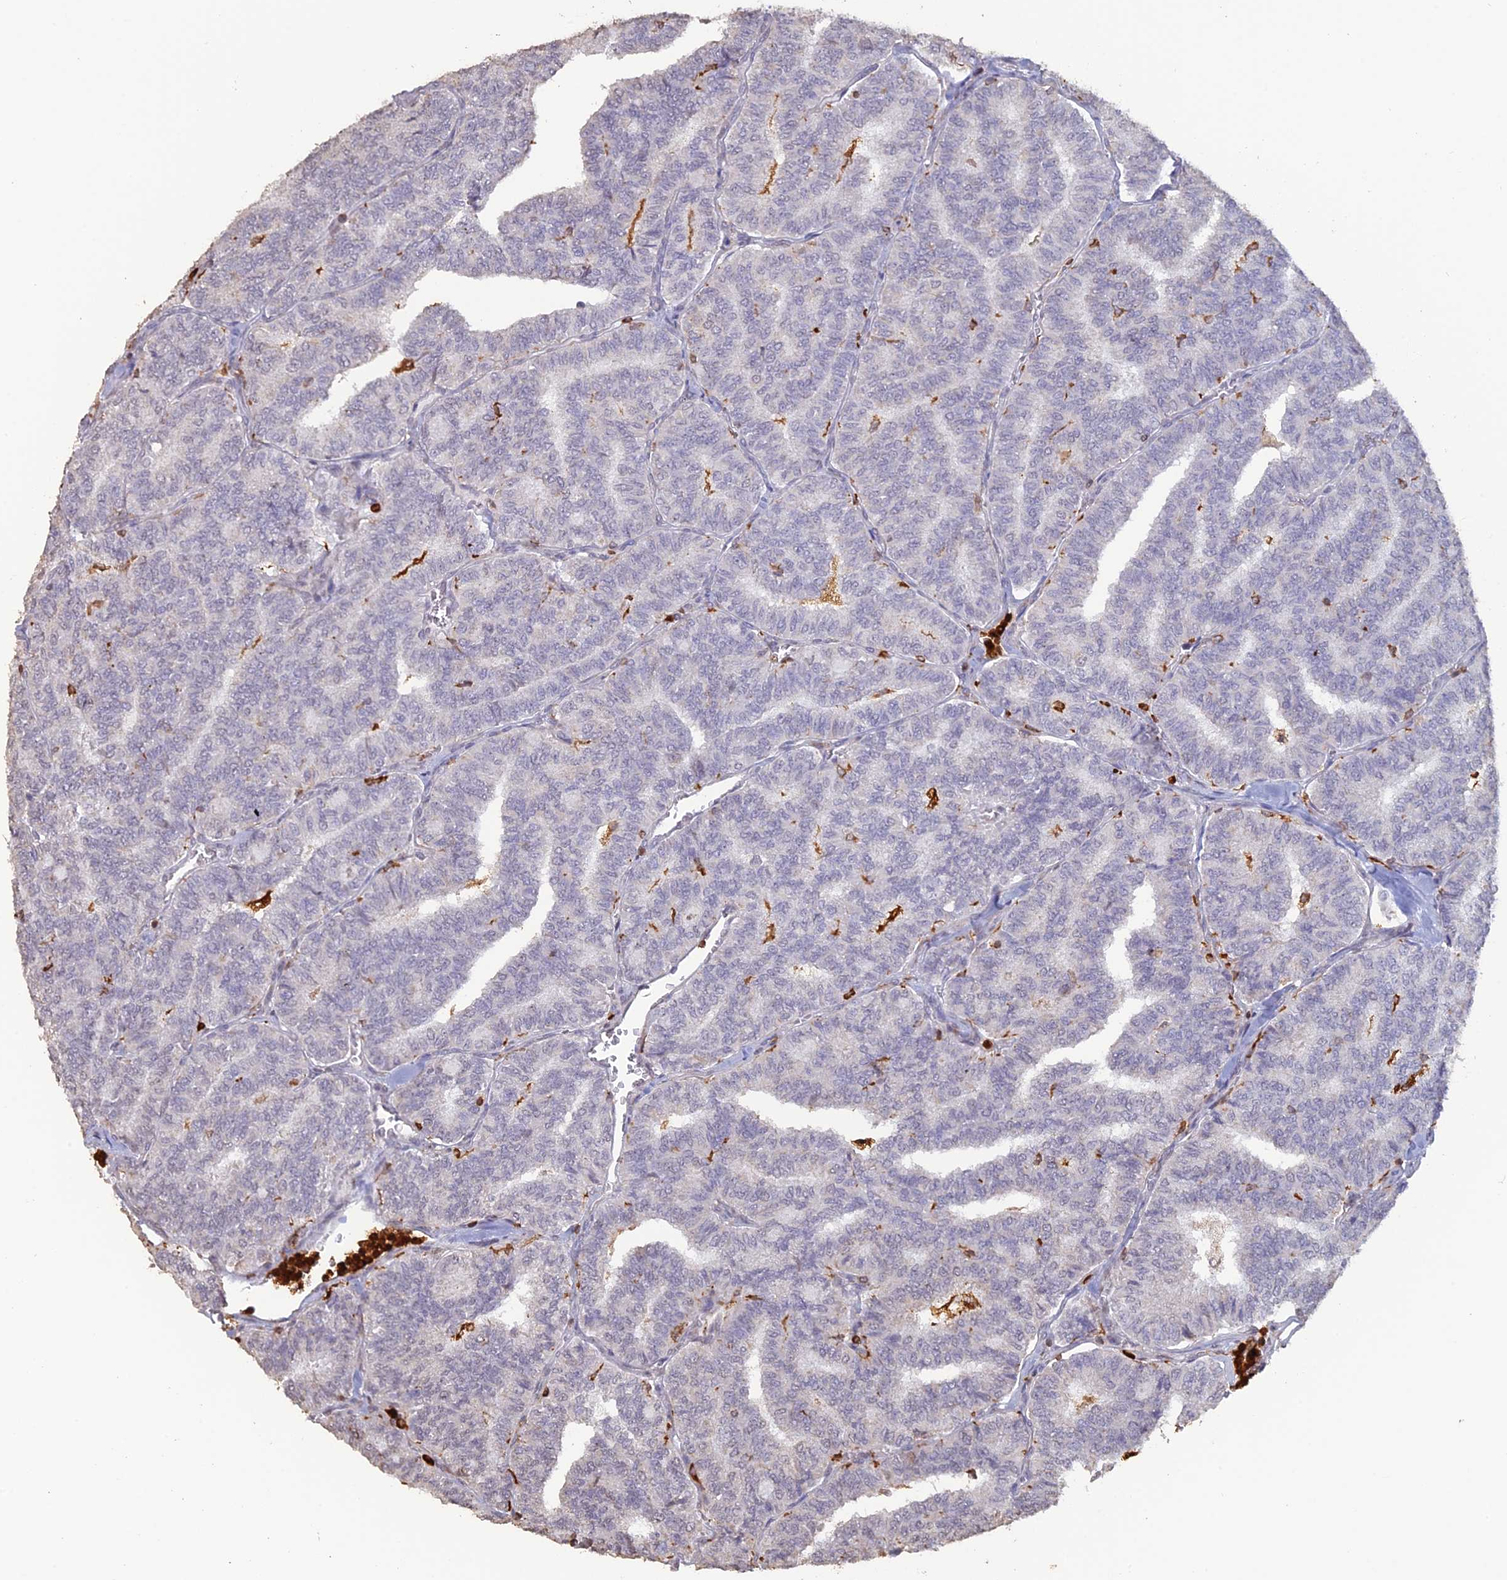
{"staining": {"intensity": "negative", "quantity": "none", "location": "none"}, "tissue": "thyroid cancer", "cell_type": "Tumor cells", "image_type": "cancer", "snomed": [{"axis": "morphology", "description": "Papillary adenocarcinoma, NOS"}, {"axis": "topography", "description": "Thyroid gland"}], "caption": "Histopathology image shows no protein expression in tumor cells of thyroid cancer (papillary adenocarcinoma) tissue. Brightfield microscopy of IHC stained with DAB (brown) and hematoxylin (blue), captured at high magnification.", "gene": "APOBR", "patient": {"sex": "female", "age": 35}}